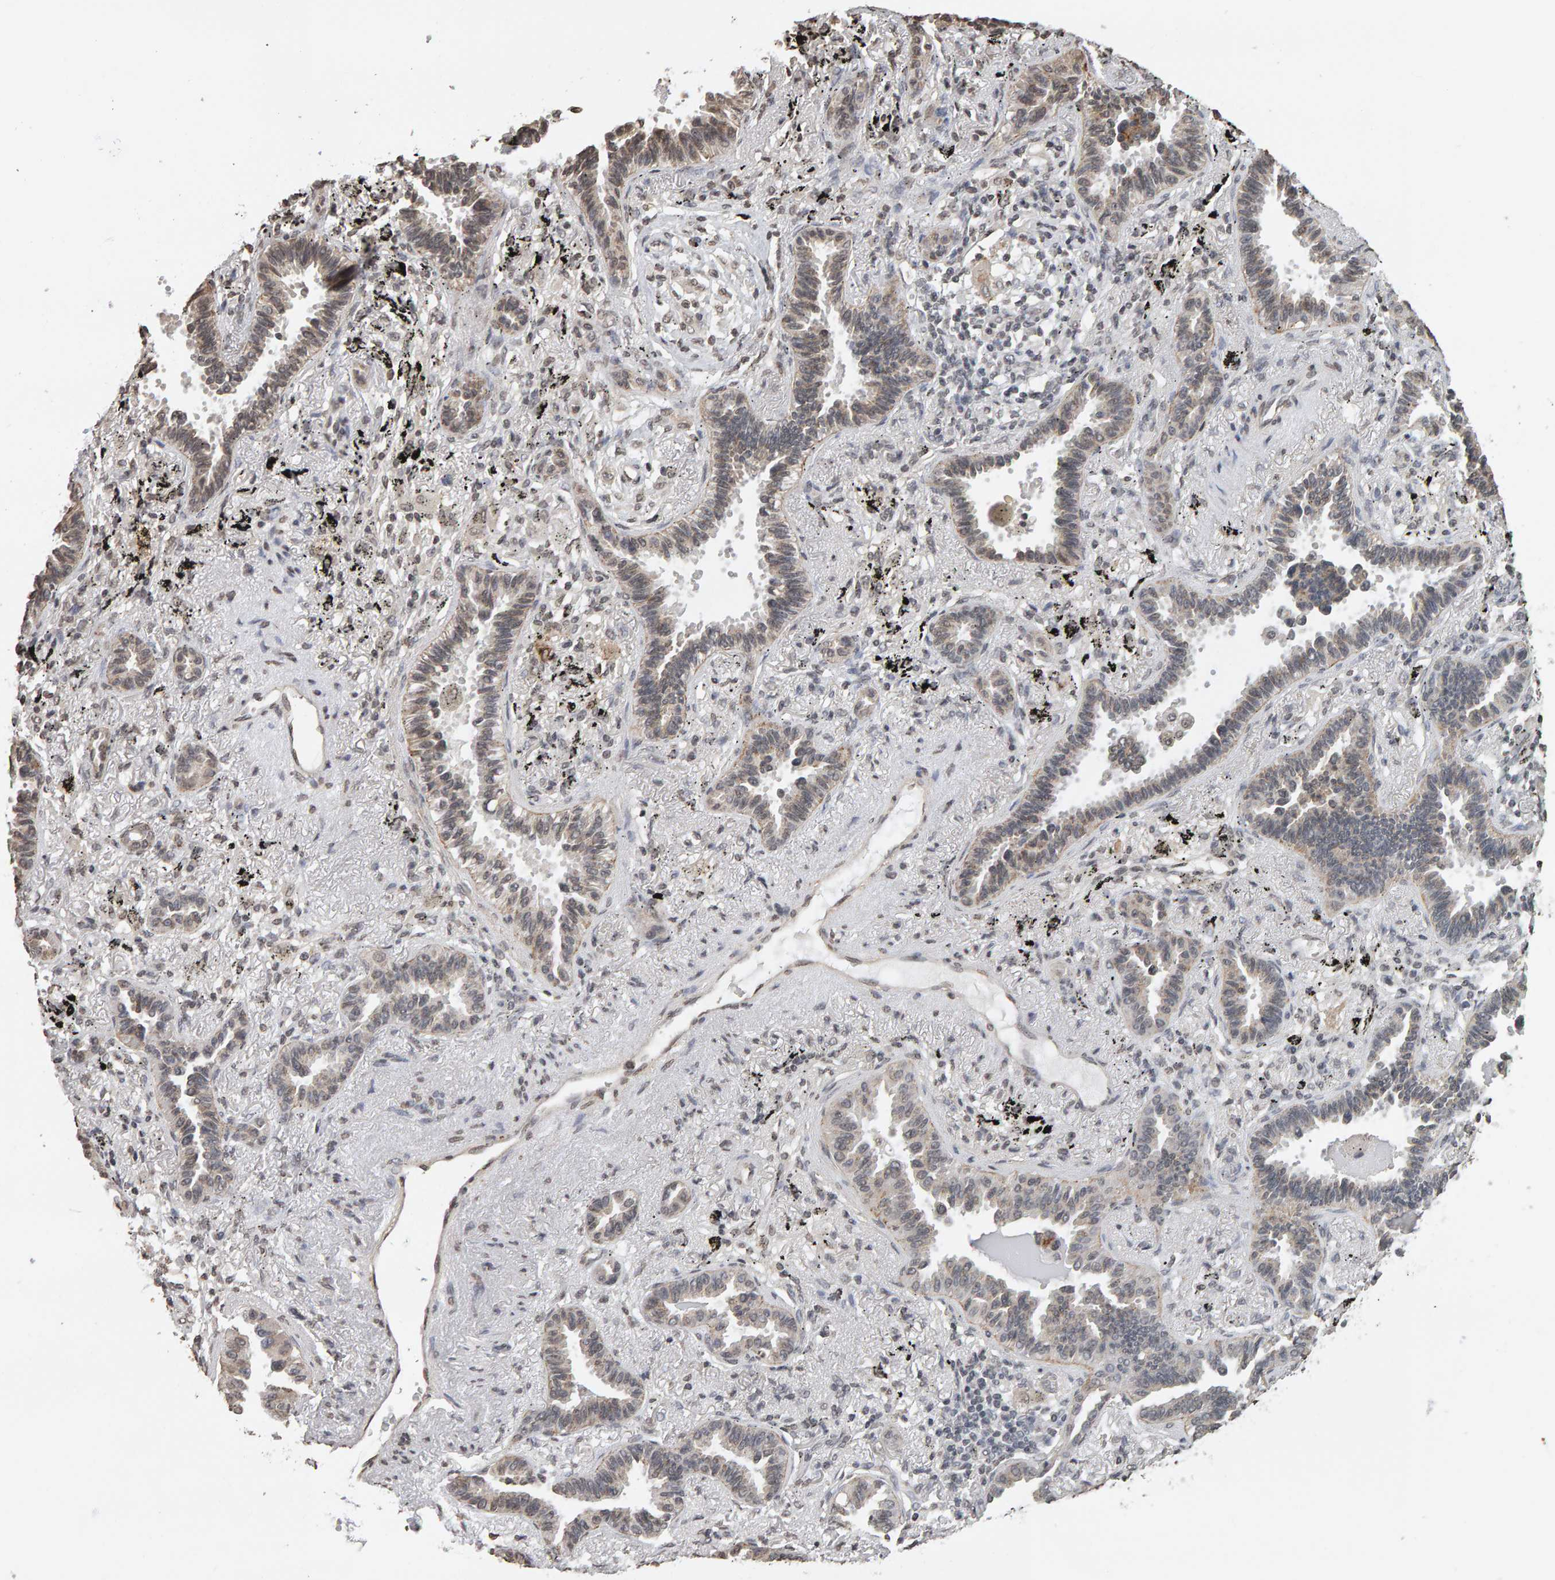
{"staining": {"intensity": "weak", "quantity": ">75%", "location": "cytoplasmic/membranous"}, "tissue": "lung cancer", "cell_type": "Tumor cells", "image_type": "cancer", "snomed": [{"axis": "morphology", "description": "Adenocarcinoma, NOS"}, {"axis": "topography", "description": "Lung"}], "caption": "A low amount of weak cytoplasmic/membranous positivity is seen in about >75% of tumor cells in lung cancer (adenocarcinoma) tissue.", "gene": "AFF4", "patient": {"sex": "male", "age": 59}}